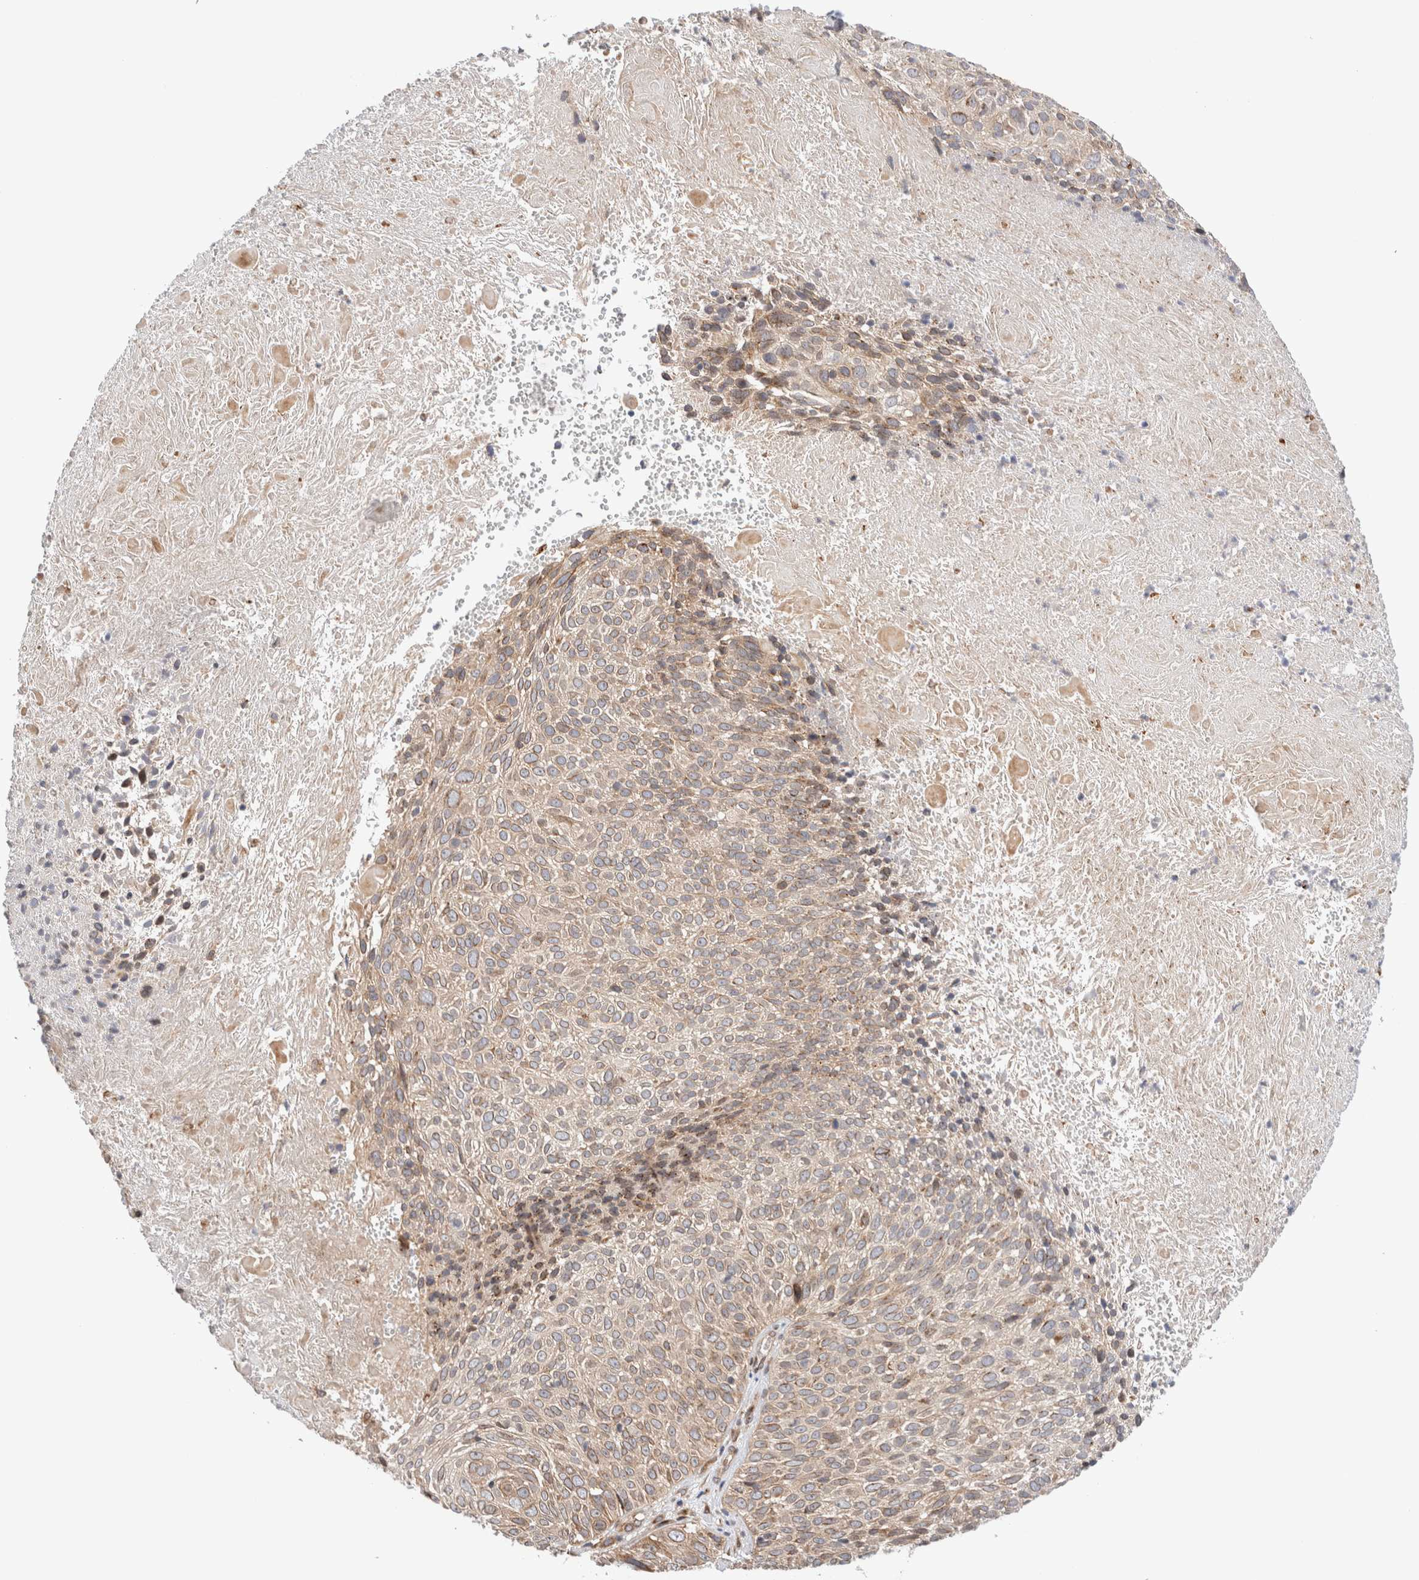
{"staining": {"intensity": "weak", "quantity": ">75%", "location": "cytoplasmic/membranous"}, "tissue": "cervical cancer", "cell_type": "Tumor cells", "image_type": "cancer", "snomed": [{"axis": "morphology", "description": "Squamous cell carcinoma, NOS"}, {"axis": "topography", "description": "Cervix"}], "caption": "Protein staining of squamous cell carcinoma (cervical) tissue displays weak cytoplasmic/membranous expression in about >75% of tumor cells.", "gene": "GCN1", "patient": {"sex": "female", "age": 74}}